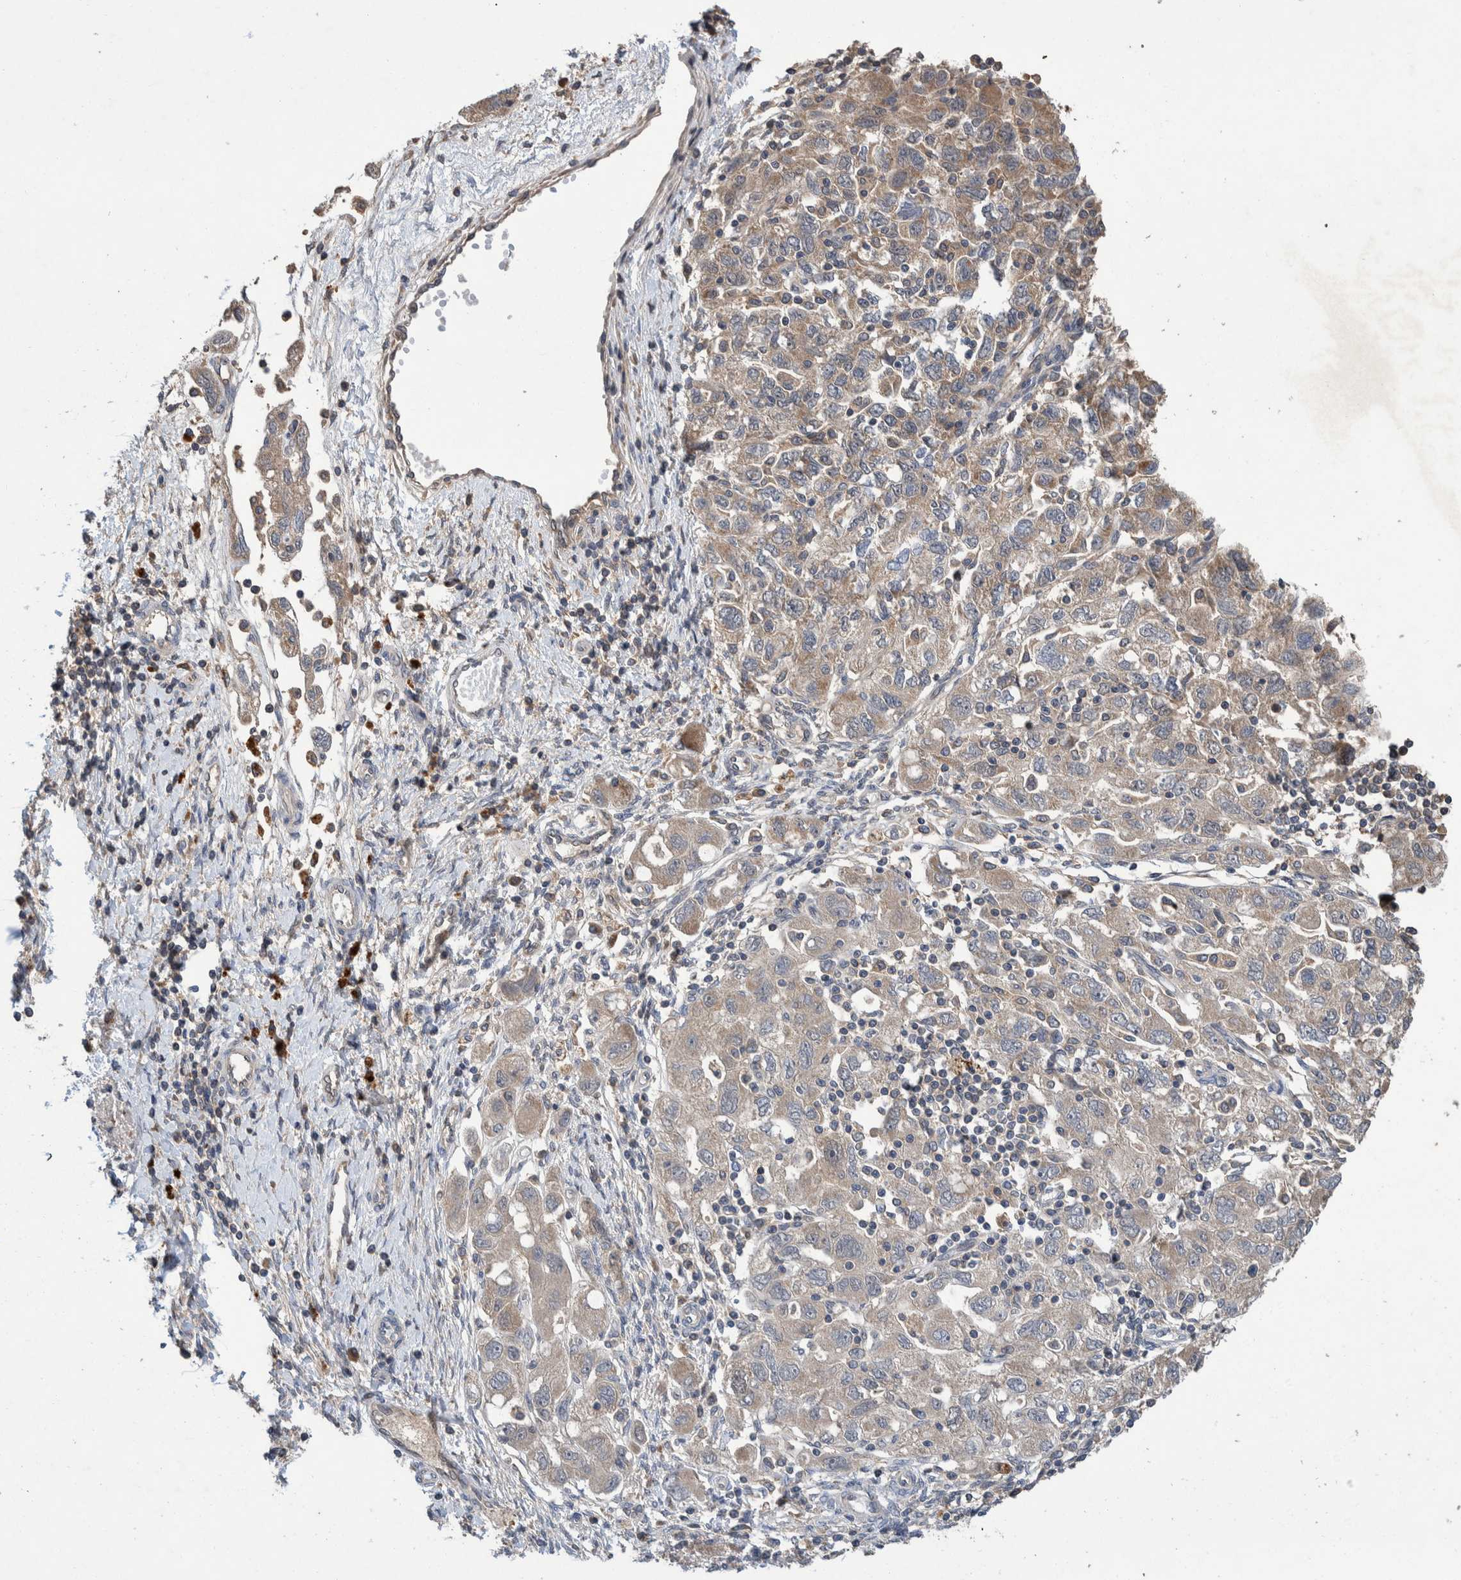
{"staining": {"intensity": "weak", "quantity": ">75%", "location": "cytoplasmic/membranous"}, "tissue": "ovarian cancer", "cell_type": "Tumor cells", "image_type": "cancer", "snomed": [{"axis": "morphology", "description": "Carcinoma, NOS"}, {"axis": "morphology", "description": "Cystadenocarcinoma, serous, NOS"}, {"axis": "topography", "description": "Ovary"}], "caption": "The image shows staining of carcinoma (ovarian), revealing weak cytoplasmic/membranous protein positivity (brown color) within tumor cells.", "gene": "PLPBP", "patient": {"sex": "female", "age": 69}}